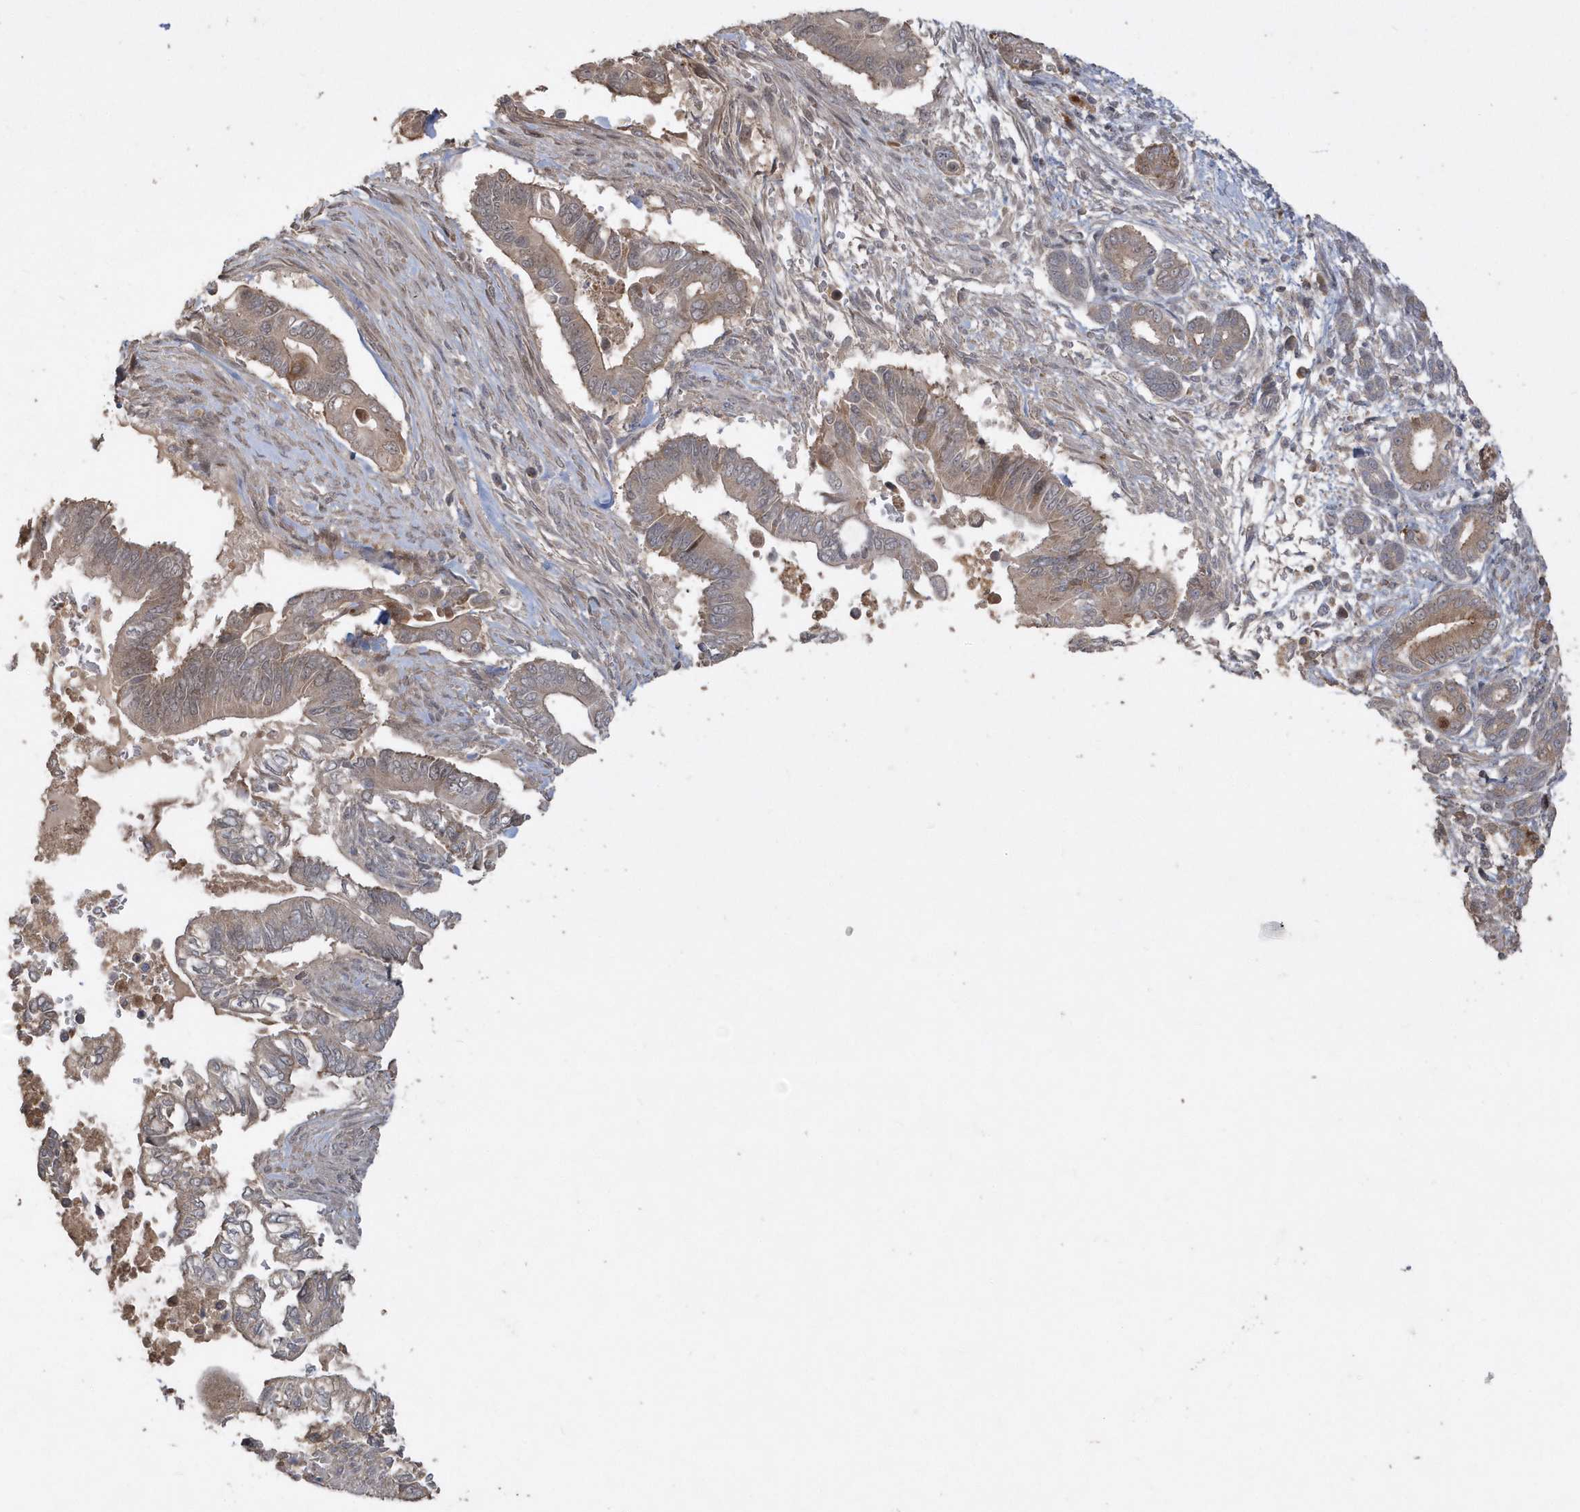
{"staining": {"intensity": "weak", "quantity": ">75%", "location": "cytoplasmic/membranous"}, "tissue": "pancreatic cancer", "cell_type": "Tumor cells", "image_type": "cancer", "snomed": [{"axis": "morphology", "description": "Adenocarcinoma, NOS"}, {"axis": "topography", "description": "Pancreas"}], "caption": "Immunohistochemistry (IHC) (DAB (3,3'-diaminobenzidine)) staining of human pancreatic cancer (adenocarcinoma) displays weak cytoplasmic/membranous protein positivity in about >75% of tumor cells. (DAB (3,3'-diaminobenzidine) = brown stain, brightfield microscopy at high magnification).", "gene": "TRAIP", "patient": {"sex": "male", "age": 68}}